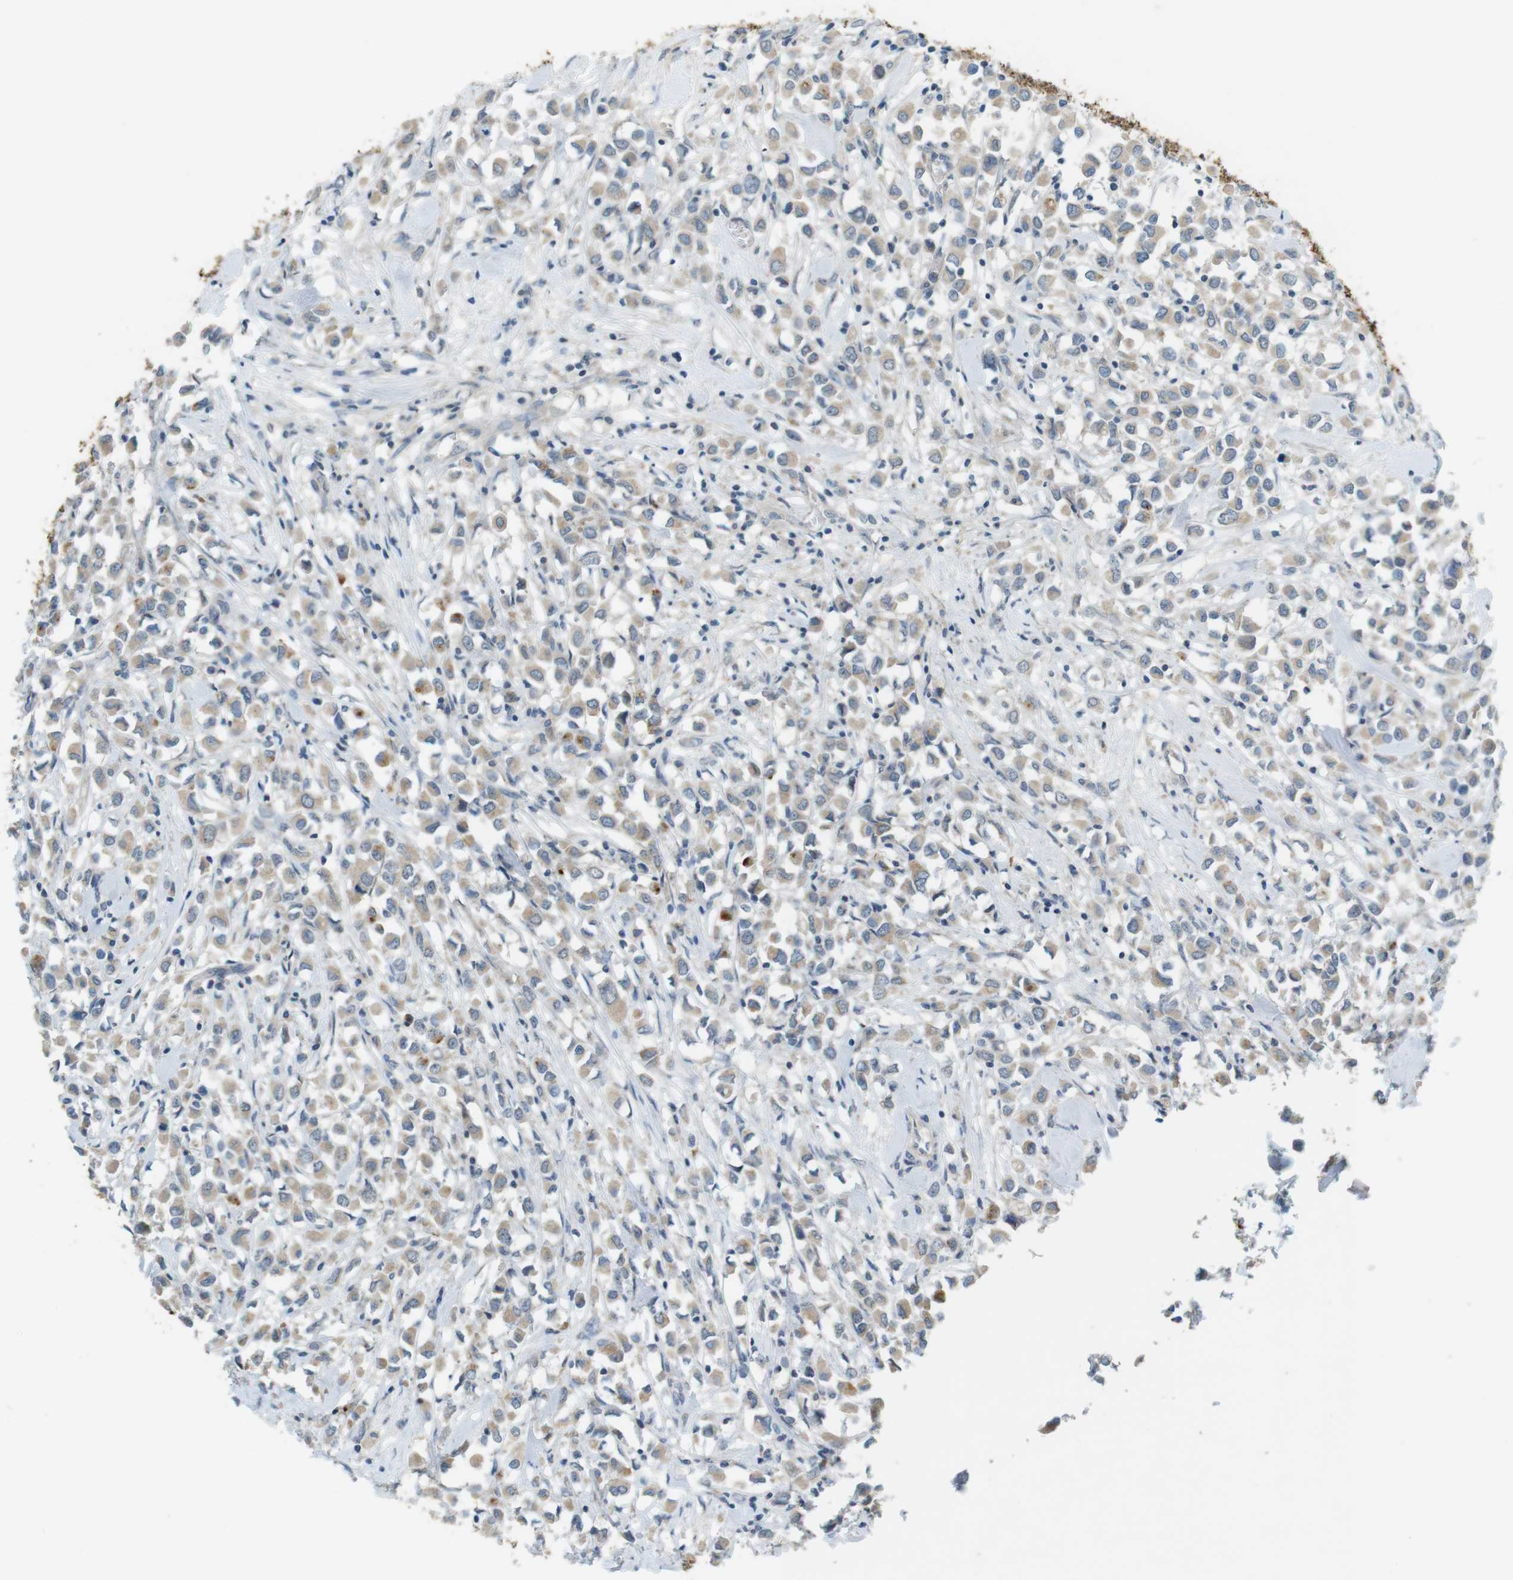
{"staining": {"intensity": "weak", "quantity": ">75%", "location": "cytoplasmic/membranous"}, "tissue": "breast cancer", "cell_type": "Tumor cells", "image_type": "cancer", "snomed": [{"axis": "morphology", "description": "Duct carcinoma"}, {"axis": "topography", "description": "Breast"}], "caption": "Breast invasive ductal carcinoma stained with DAB IHC displays low levels of weak cytoplasmic/membranous expression in about >75% of tumor cells.", "gene": "MUC5B", "patient": {"sex": "female", "age": 61}}